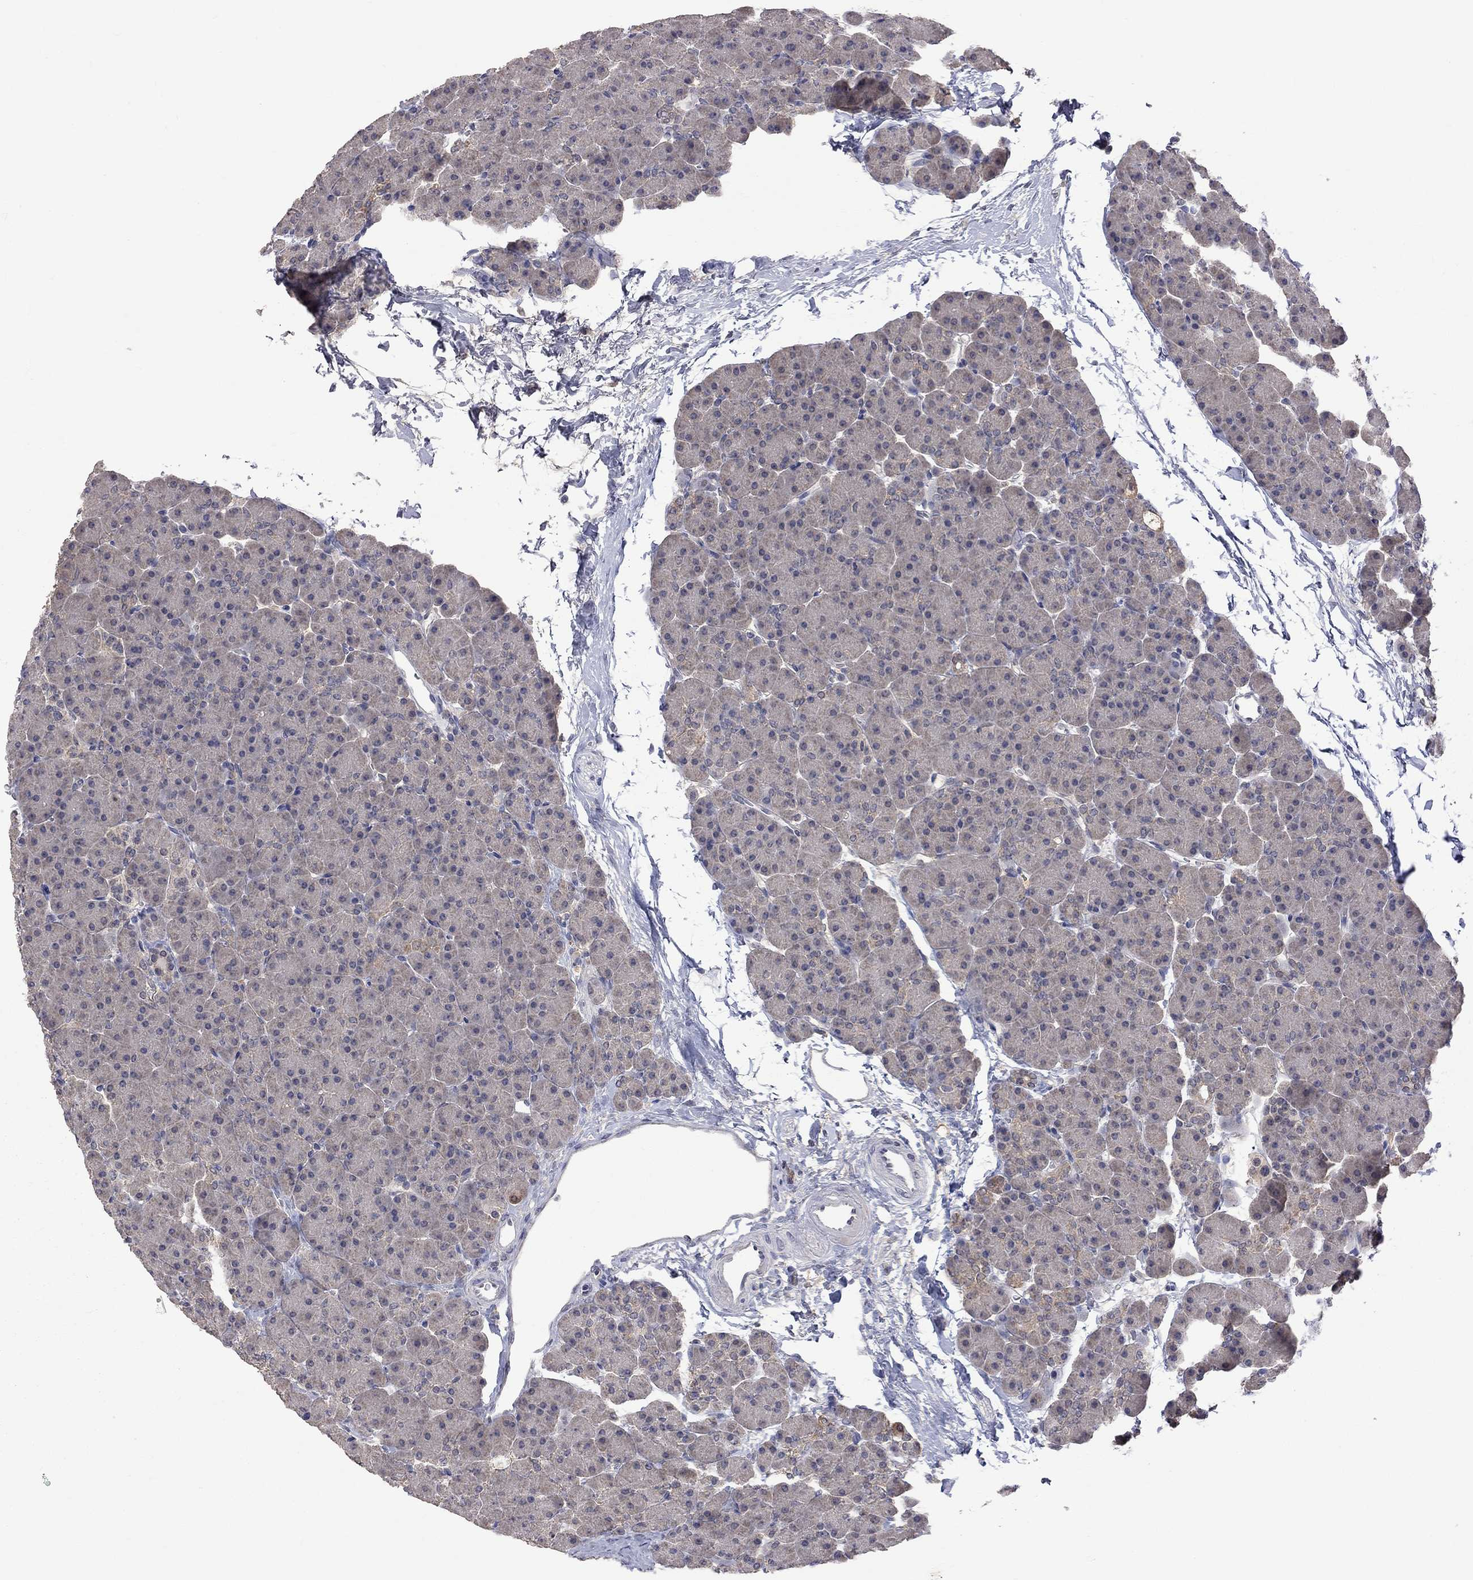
{"staining": {"intensity": "weak", "quantity": "25%-75%", "location": "cytoplasmic/membranous"}, "tissue": "pancreas", "cell_type": "Exocrine glandular cells", "image_type": "normal", "snomed": [{"axis": "morphology", "description": "Normal tissue, NOS"}, {"axis": "topography", "description": "Pancreas"}], "caption": "Exocrine glandular cells reveal weak cytoplasmic/membranous positivity in about 25%-75% of cells in normal pancreas. The staining was performed using DAB (3,3'-diaminobenzidine) to visualize the protein expression in brown, while the nuclei were stained in blue with hematoxylin (Magnification: 20x).", "gene": "HTR6", "patient": {"sex": "female", "age": 44}}